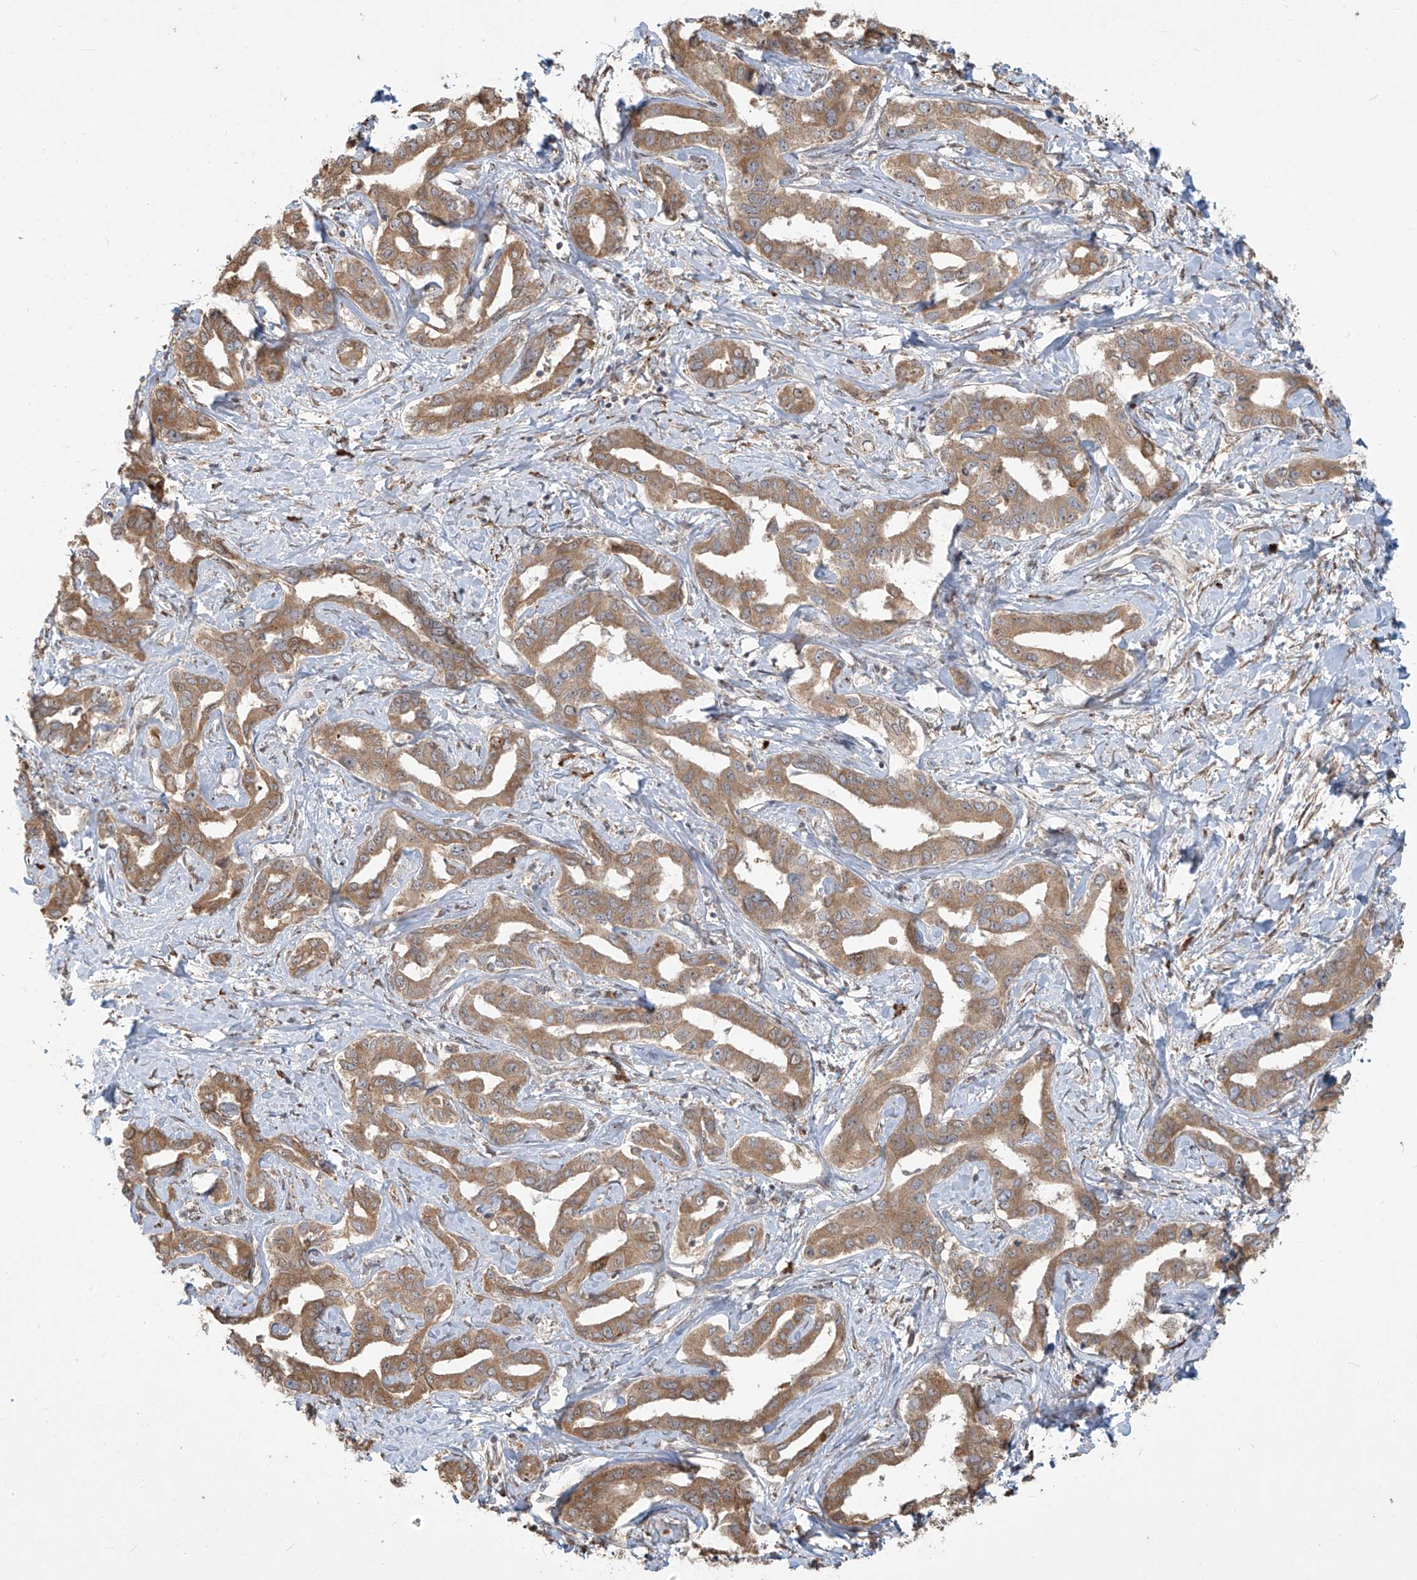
{"staining": {"intensity": "moderate", "quantity": ">75%", "location": "cytoplasmic/membranous"}, "tissue": "liver cancer", "cell_type": "Tumor cells", "image_type": "cancer", "snomed": [{"axis": "morphology", "description": "Cholangiocarcinoma"}, {"axis": "topography", "description": "Liver"}], "caption": "About >75% of tumor cells in human liver cancer (cholangiocarcinoma) reveal moderate cytoplasmic/membranous protein positivity as visualized by brown immunohistochemical staining.", "gene": "PLEKHM3", "patient": {"sex": "male", "age": 59}}